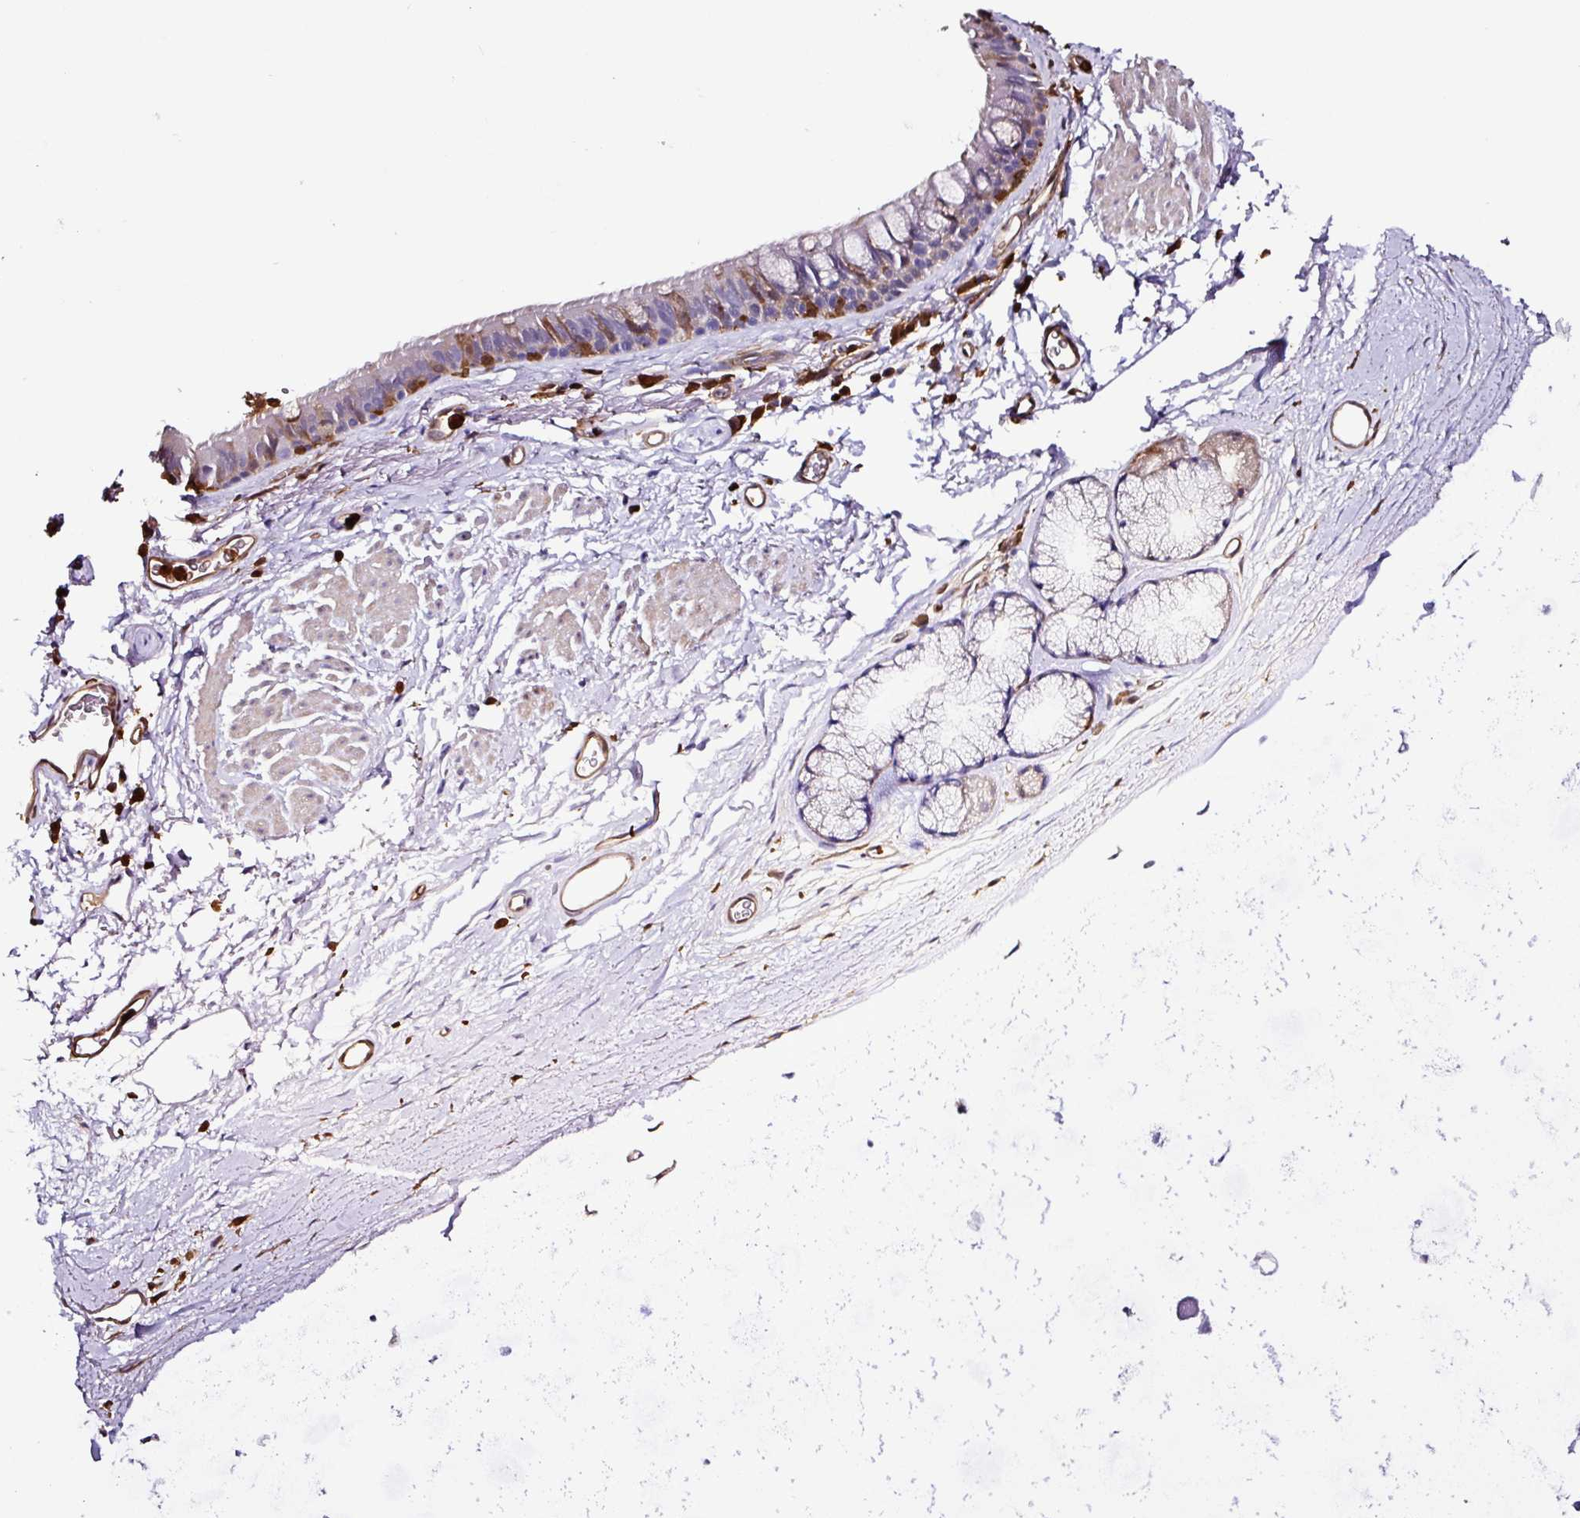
{"staining": {"intensity": "negative", "quantity": "none", "location": "none"}, "tissue": "adipose tissue", "cell_type": "Adipocytes", "image_type": "normal", "snomed": [{"axis": "morphology", "description": "Normal tissue, NOS"}, {"axis": "topography", "description": "Lymph node"}, {"axis": "topography", "description": "Cartilage tissue"}, {"axis": "topography", "description": "Bronchus"}], "caption": "IHC of unremarkable human adipose tissue demonstrates no expression in adipocytes.", "gene": "ARHGDIB", "patient": {"sex": "female", "age": 70}}